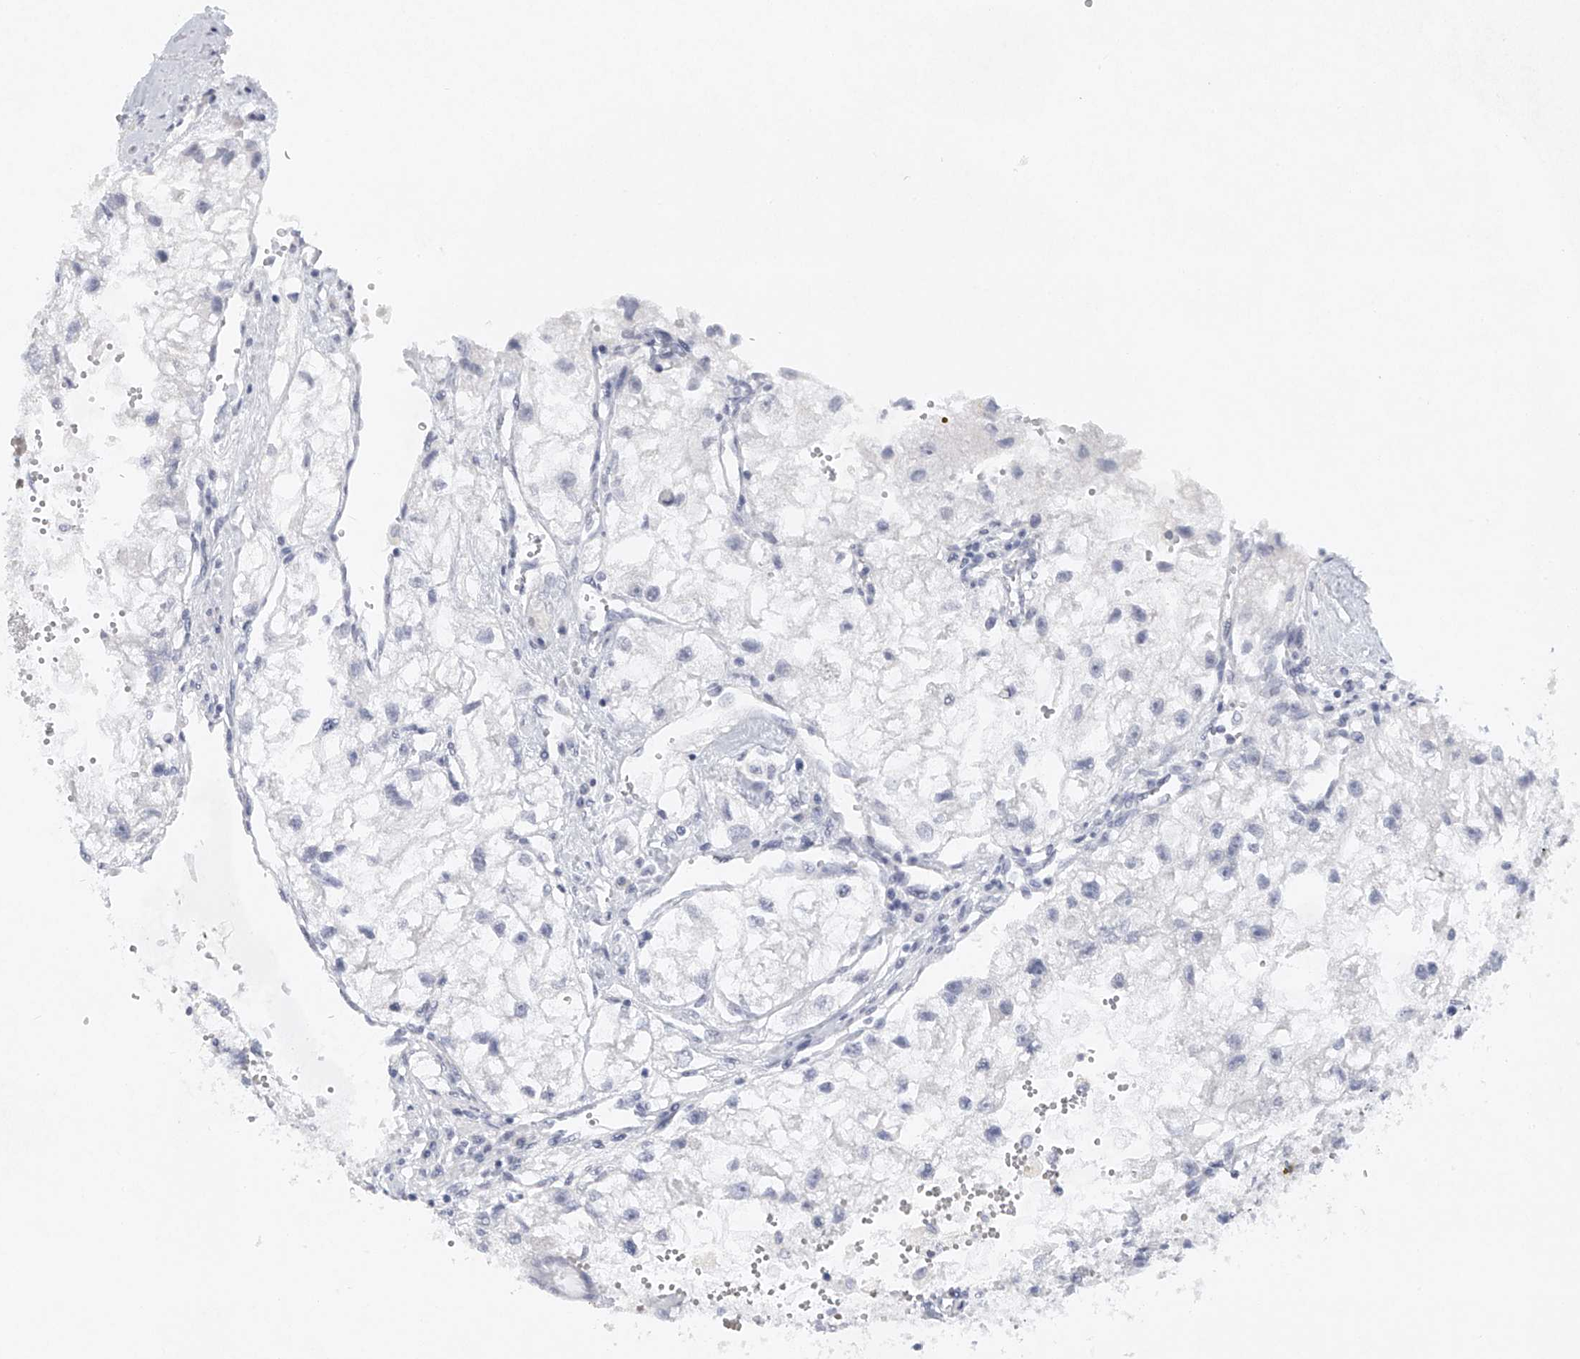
{"staining": {"intensity": "negative", "quantity": "none", "location": "none"}, "tissue": "renal cancer", "cell_type": "Tumor cells", "image_type": "cancer", "snomed": [{"axis": "morphology", "description": "Adenocarcinoma, NOS"}, {"axis": "topography", "description": "Kidney"}], "caption": "Immunohistochemical staining of human renal cancer (adenocarcinoma) displays no significant positivity in tumor cells.", "gene": "FAT2", "patient": {"sex": "female", "age": 70}}